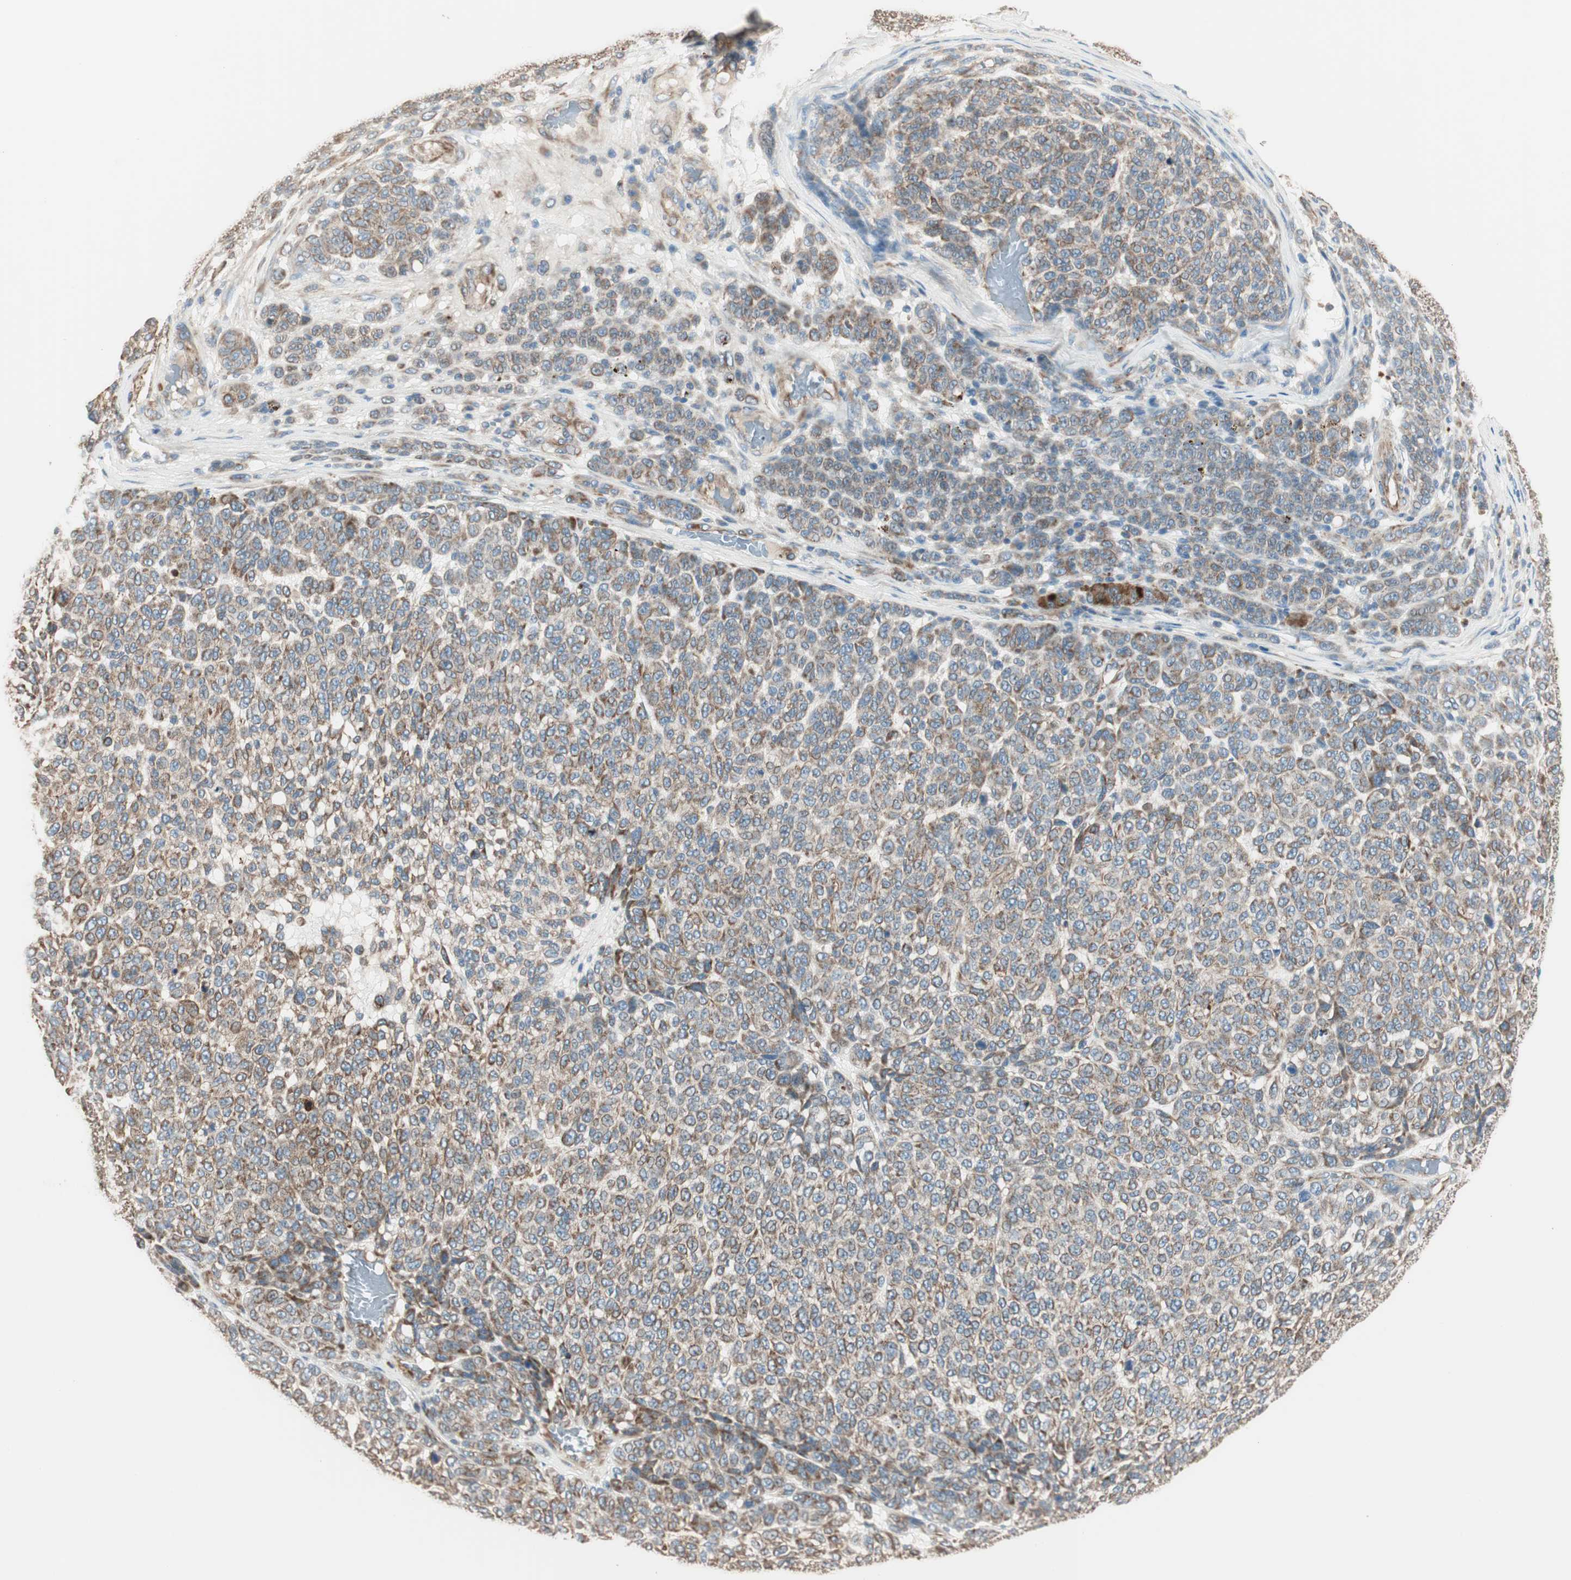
{"staining": {"intensity": "weak", "quantity": "<25%", "location": "cytoplasmic/membranous"}, "tissue": "melanoma", "cell_type": "Tumor cells", "image_type": "cancer", "snomed": [{"axis": "morphology", "description": "Malignant melanoma, NOS"}, {"axis": "topography", "description": "Skin"}], "caption": "There is no significant positivity in tumor cells of melanoma.", "gene": "SRCIN1", "patient": {"sex": "male", "age": 59}}